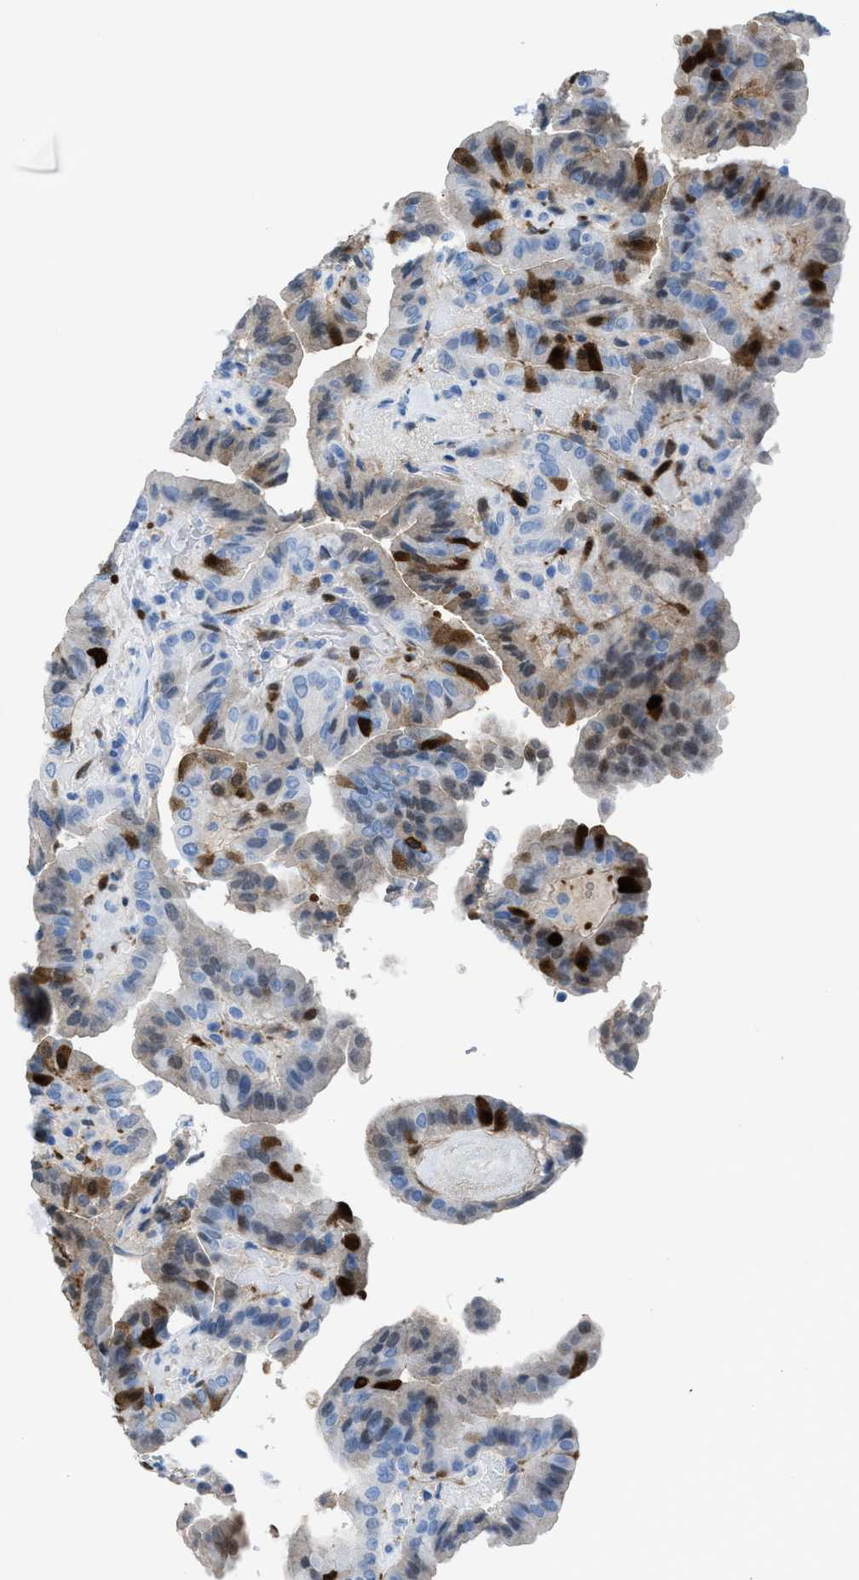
{"staining": {"intensity": "strong", "quantity": "25%-75%", "location": "cytoplasmic/membranous,nuclear"}, "tissue": "thyroid cancer", "cell_type": "Tumor cells", "image_type": "cancer", "snomed": [{"axis": "morphology", "description": "Papillary adenocarcinoma, NOS"}, {"axis": "topography", "description": "Thyroid gland"}], "caption": "Human papillary adenocarcinoma (thyroid) stained with a brown dye displays strong cytoplasmic/membranous and nuclear positive expression in about 25%-75% of tumor cells.", "gene": "CDKN2A", "patient": {"sex": "male", "age": 33}}